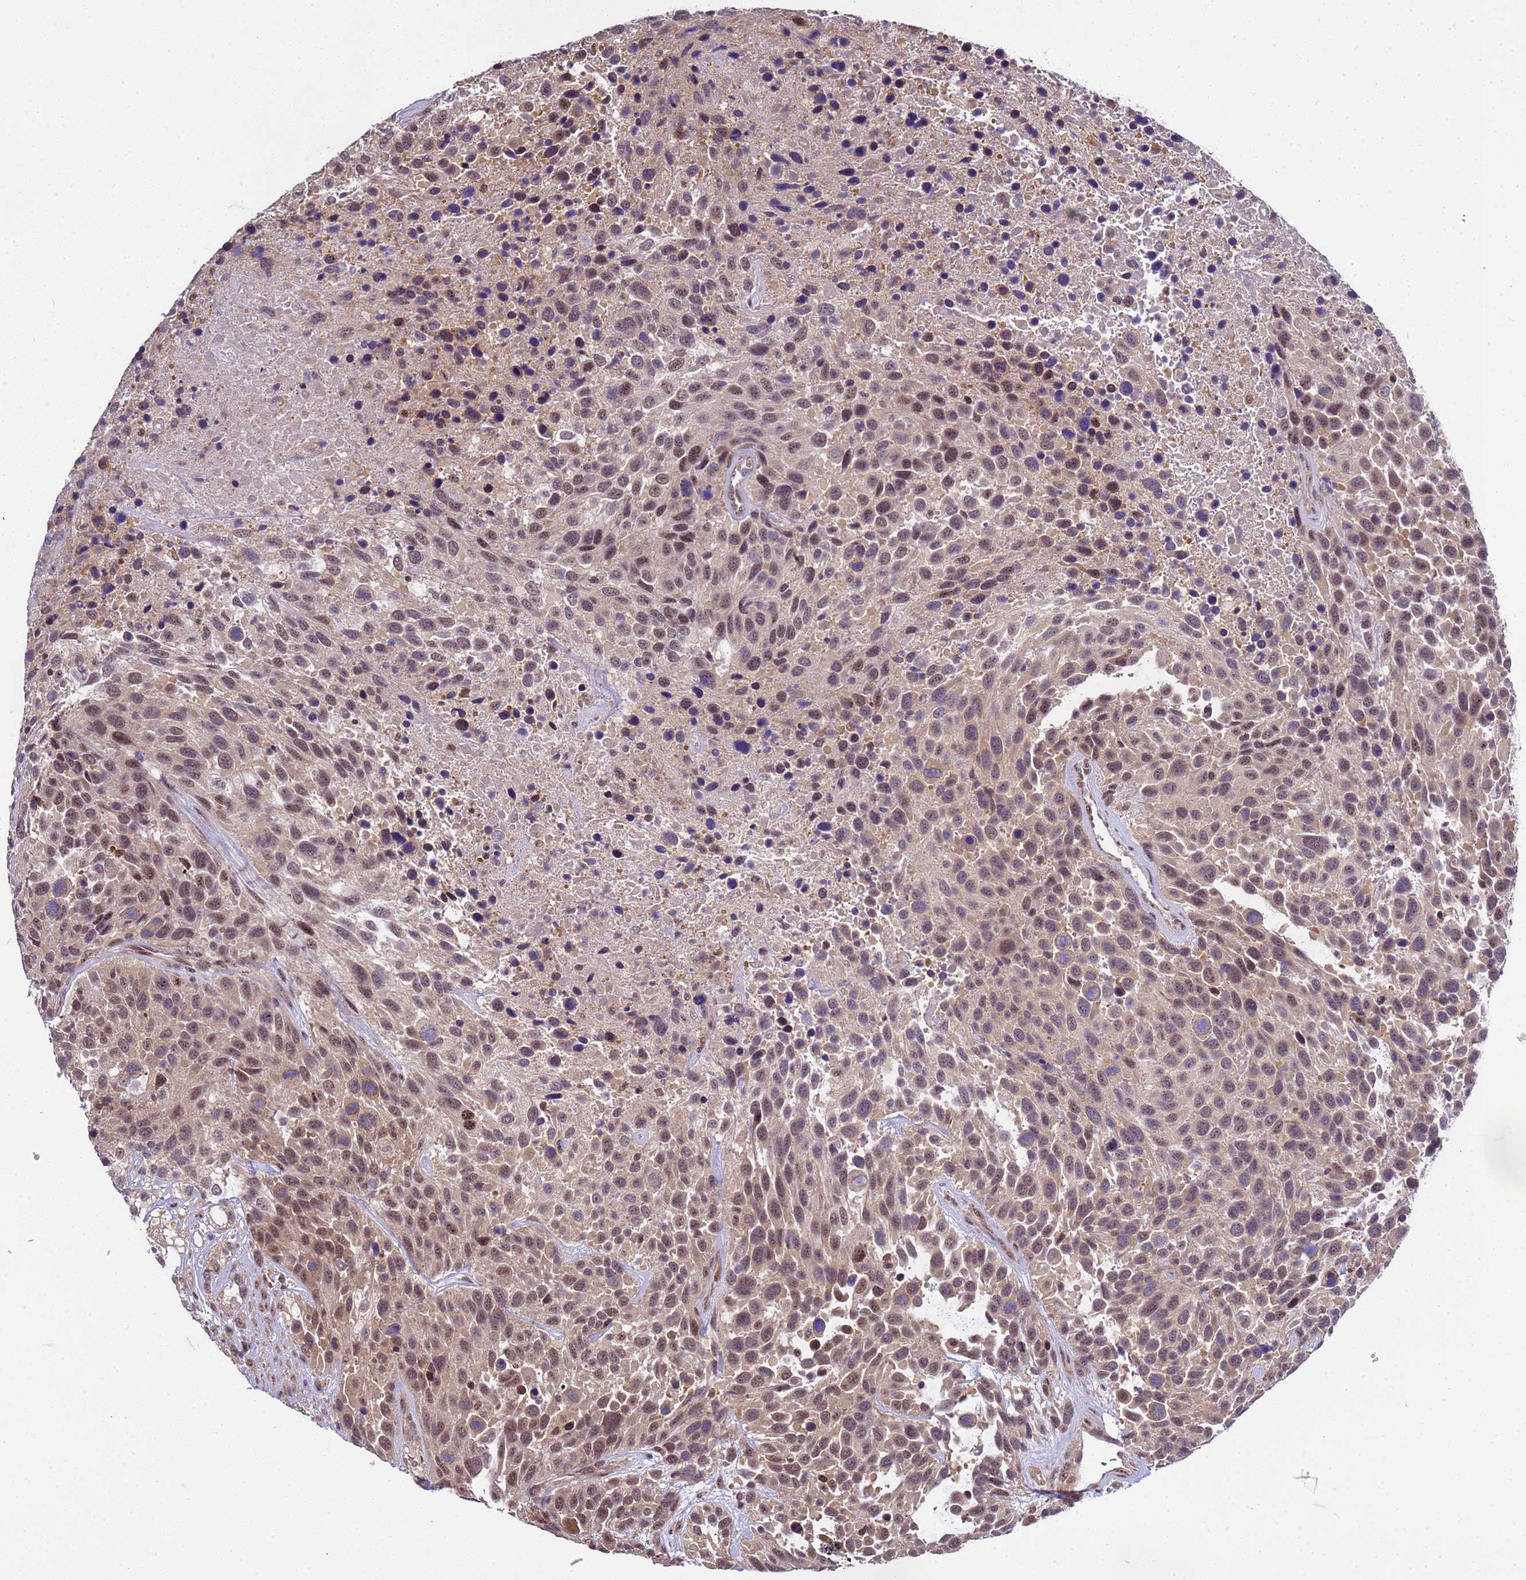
{"staining": {"intensity": "moderate", "quantity": ">75%", "location": "nuclear"}, "tissue": "urothelial cancer", "cell_type": "Tumor cells", "image_type": "cancer", "snomed": [{"axis": "morphology", "description": "Urothelial carcinoma, High grade"}, {"axis": "topography", "description": "Urinary bladder"}], "caption": "IHC micrograph of human urothelial carcinoma (high-grade) stained for a protein (brown), which reveals medium levels of moderate nuclear expression in about >75% of tumor cells.", "gene": "GEN1", "patient": {"sex": "female", "age": 70}}